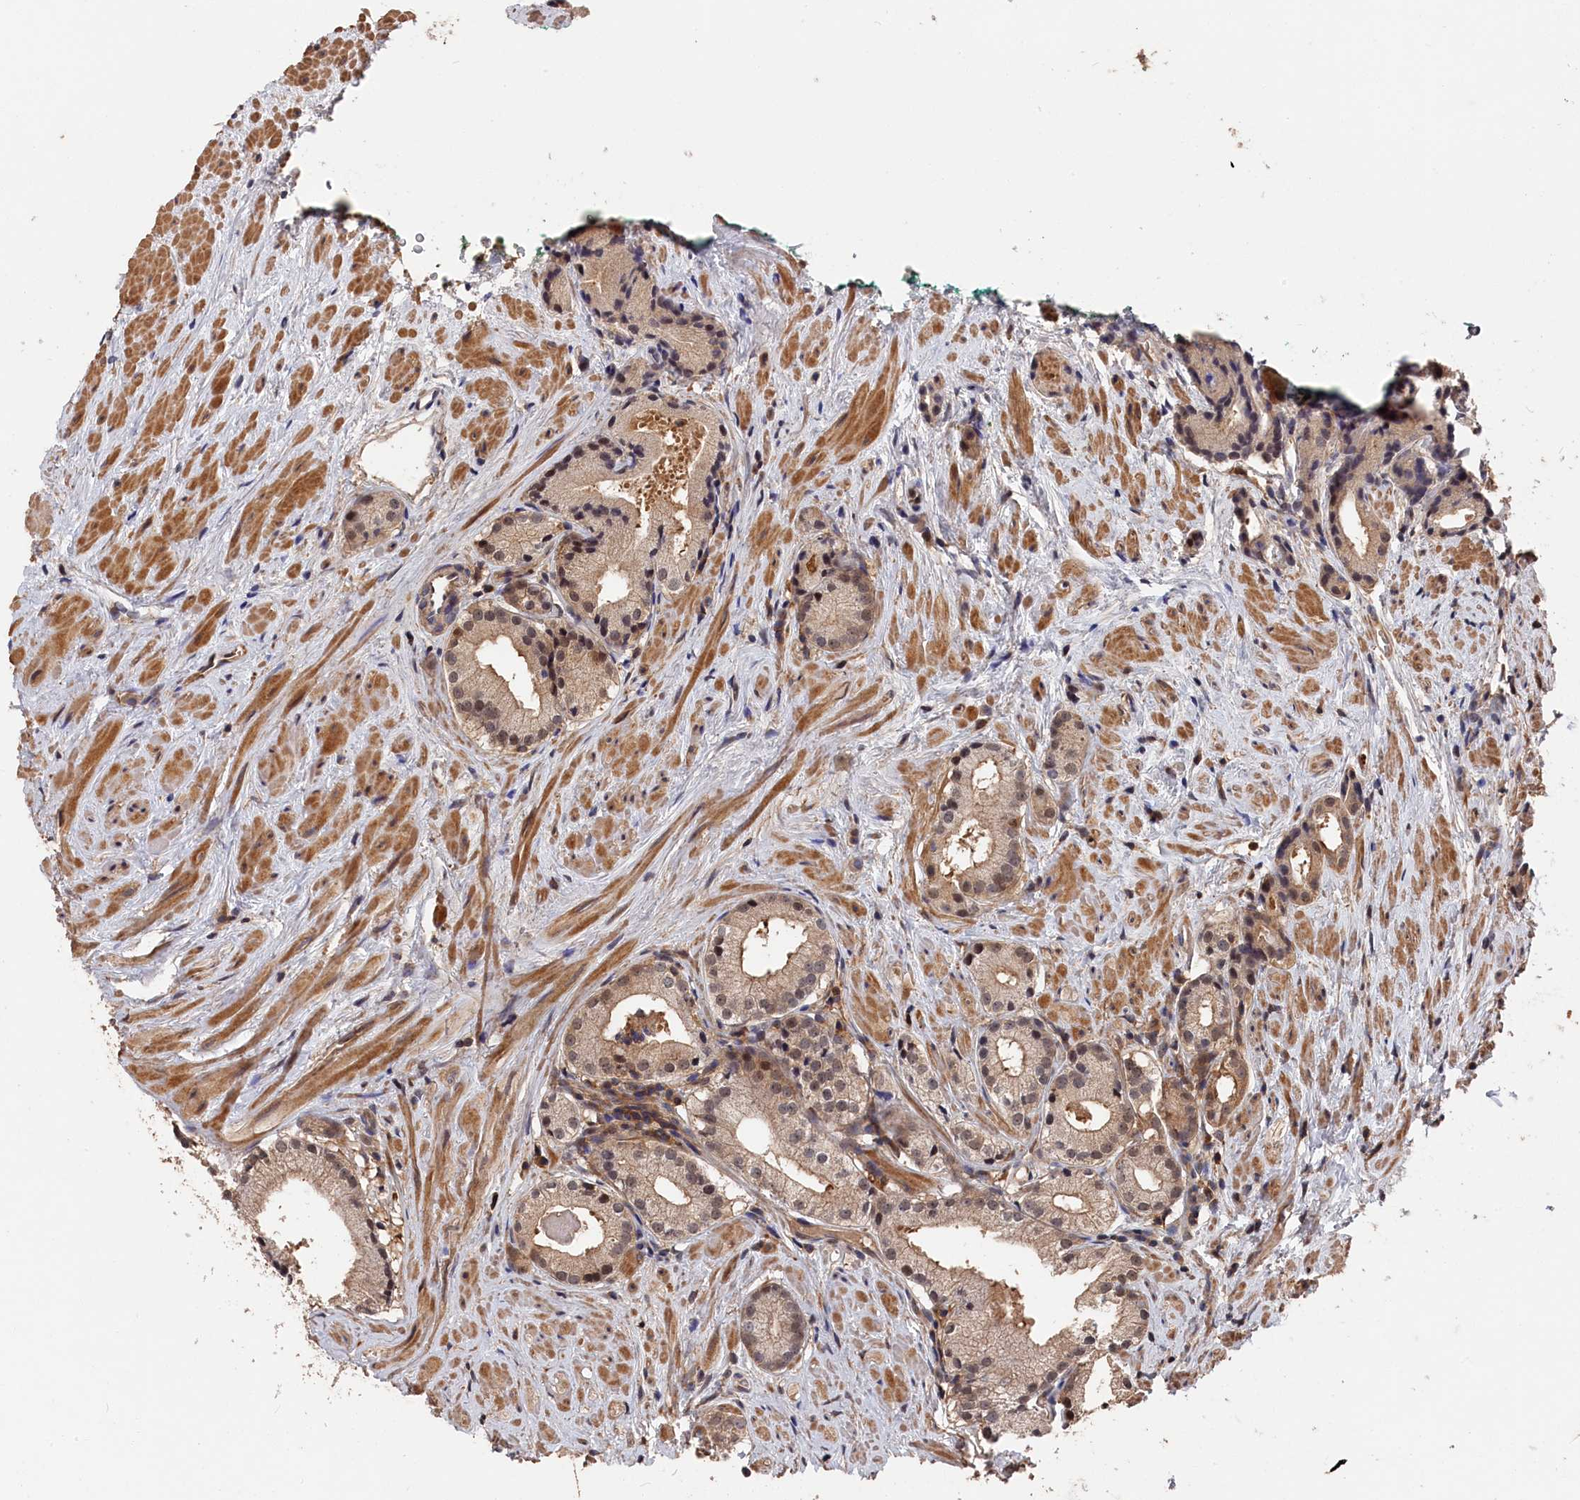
{"staining": {"intensity": "weak", "quantity": "25%-75%", "location": "cytoplasmic/membranous,nuclear"}, "tissue": "prostate cancer", "cell_type": "Tumor cells", "image_type": "cancer", "snomed": [{"axis": "morphology", "description": "Adenocarcinoma, Low grade"}, {"axis": "topography", "description": "Prostate"}], "caption": "Immunohistochemistry (IHC) of human prostate cancer (adenocarcinoma (low-grade)) shows low levels of weak cytoplasmic/membranous and nuclear expression in about 25%-75% of tumor cells.", "gene": "RMI2", "patient": {"sex": "male", "age": 57}}